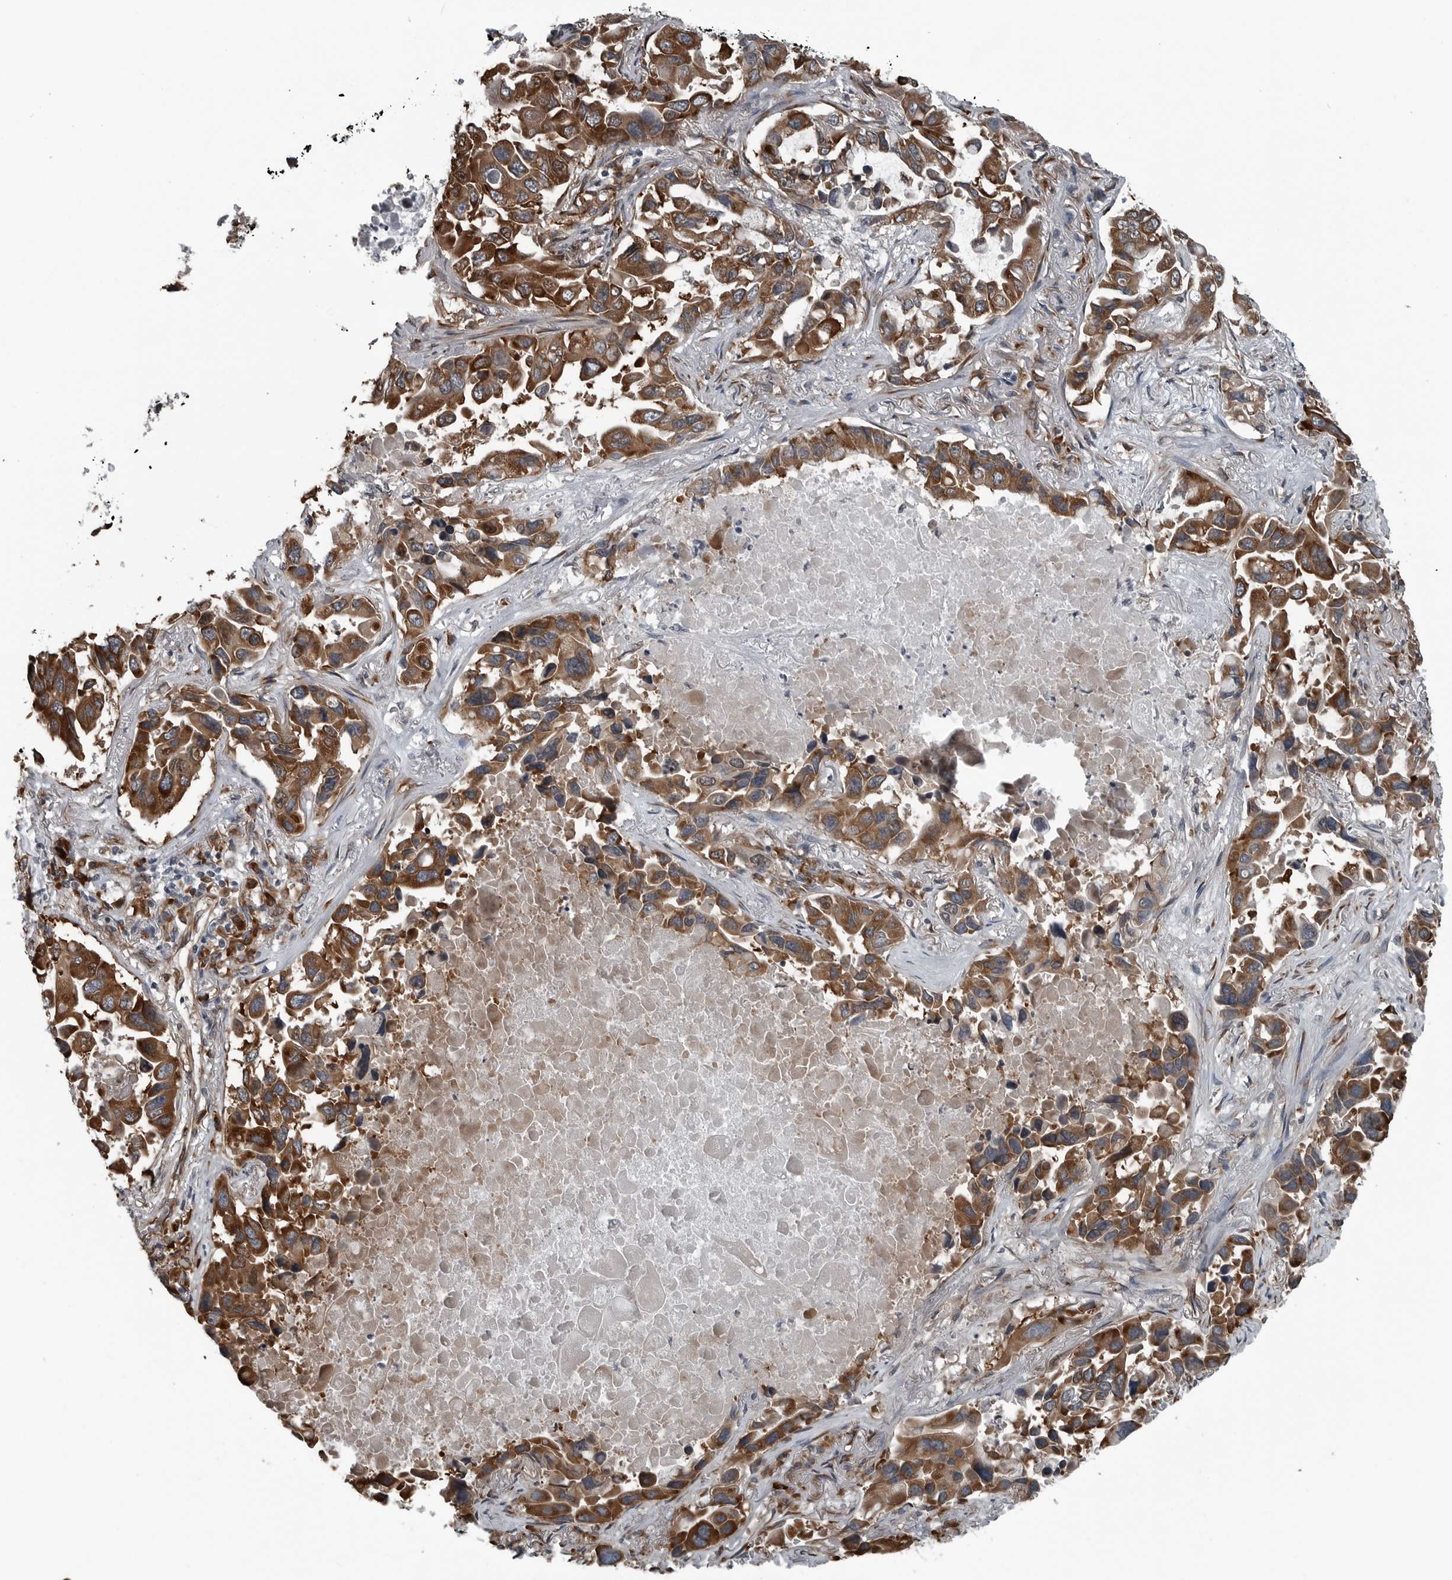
{"staining": {"intensity": "strong", "quantity": ">75%", "location": "cytoplasmic/membranous"}, "tissue": "lung cancer", "cell_type": "Tumor cells", "image_type": "cancer", "snomed": [{"axis": "morphology", "description": "Adenocarcinoma, NOS"}, {"axis": "topography", "description": "Lung"}], "caption": "An image of lung cancer (adenocarcinoma) stained for a protein exhibits strong cytoplasmic/membranous brown staining in tumor cells. Nuclei are stained in blue.", "gene": "CEP85", "patient": {"sex": "male", "age": 64}}